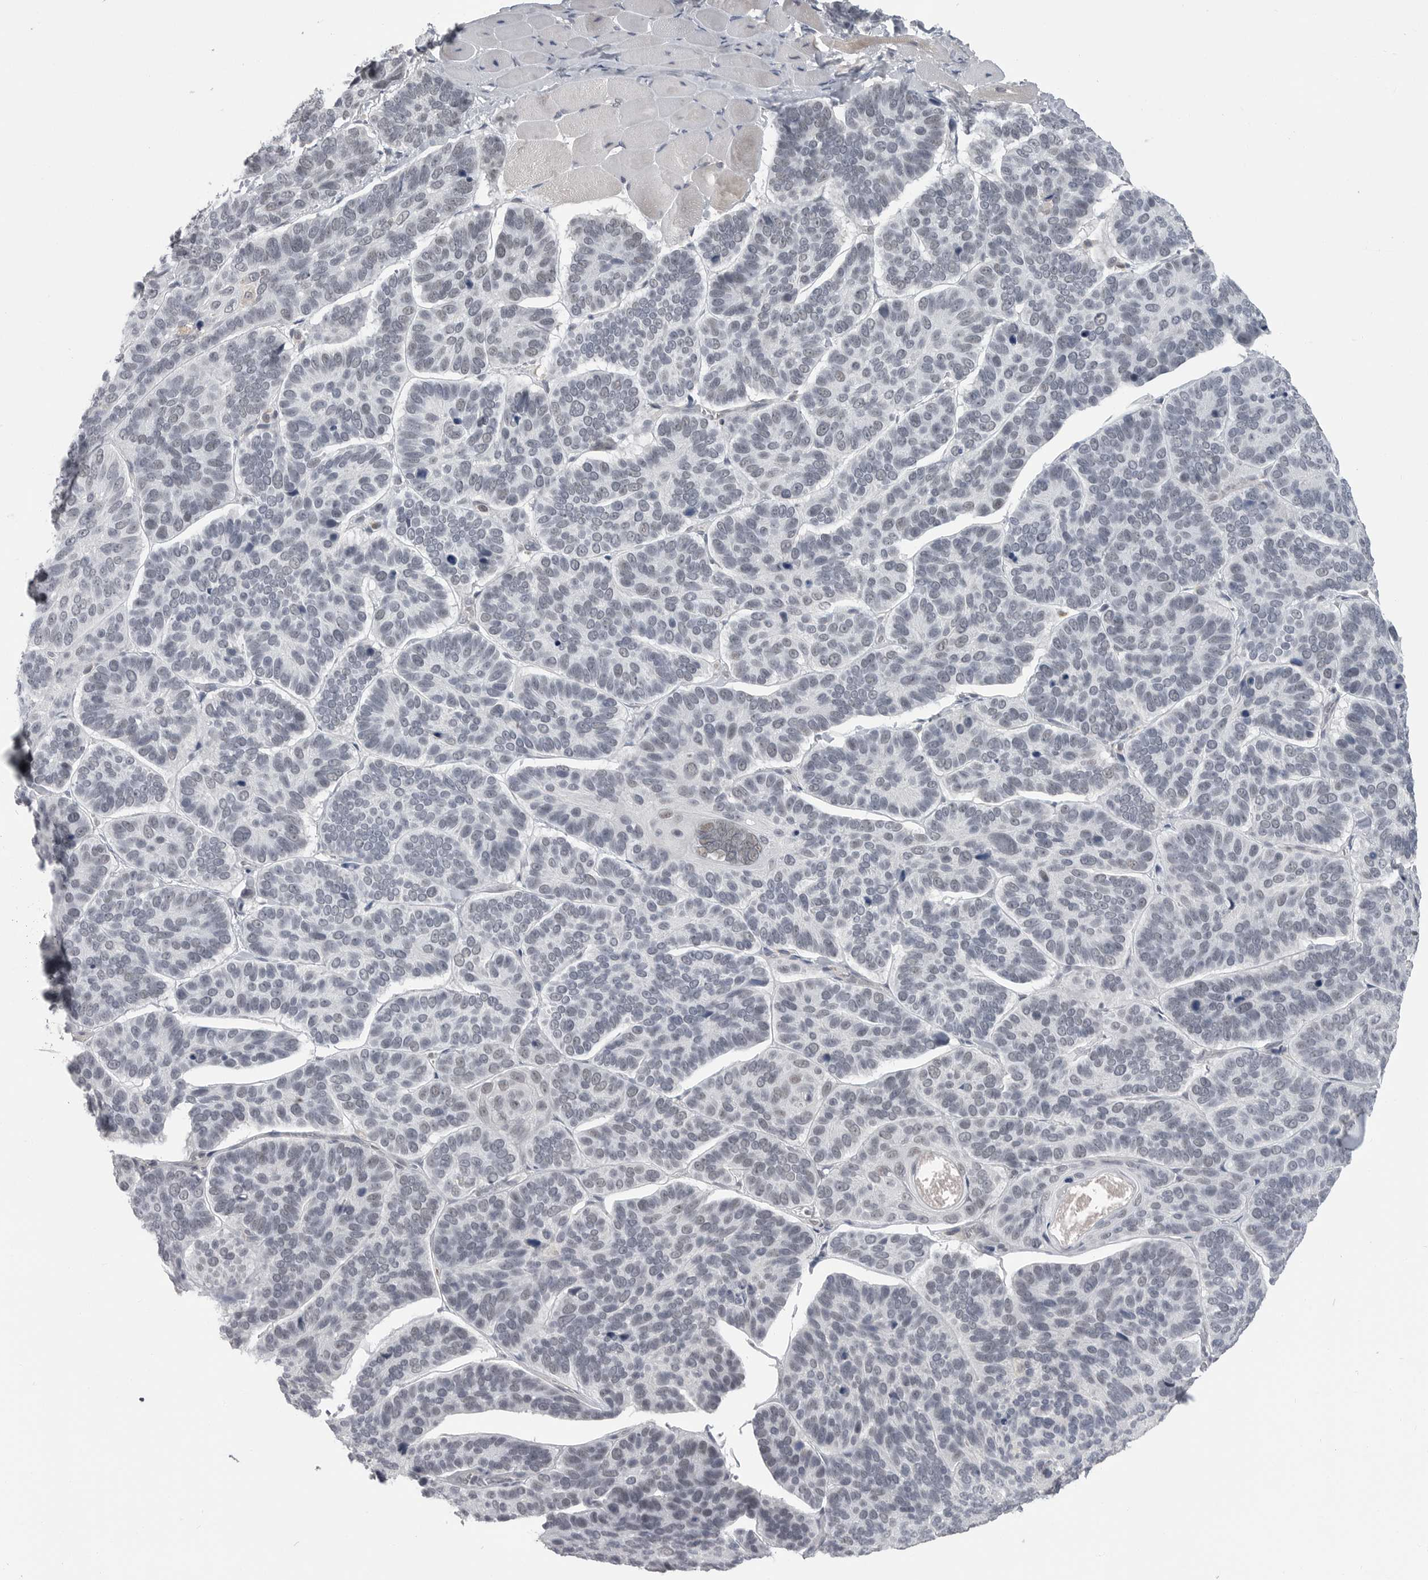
{"staining": {"intensity": "negative", "quantity": "none", "location": "none"}, "tissue": "skin cancer", "cell_type": "Tumor cells", "image_type": "cancer", "snomed": [{"axis": "morphology", "description": "Basal cell carcinoma"}, {"axis": "topography", "description": "Skin"}], "caption": "Human basal cell carcinoma (skin) stained for a protein using immunohistochemistry shows no expression in tumor cells.", "gene": "PLEKHF1", "patient": {"sex": "male", "age": 62}}